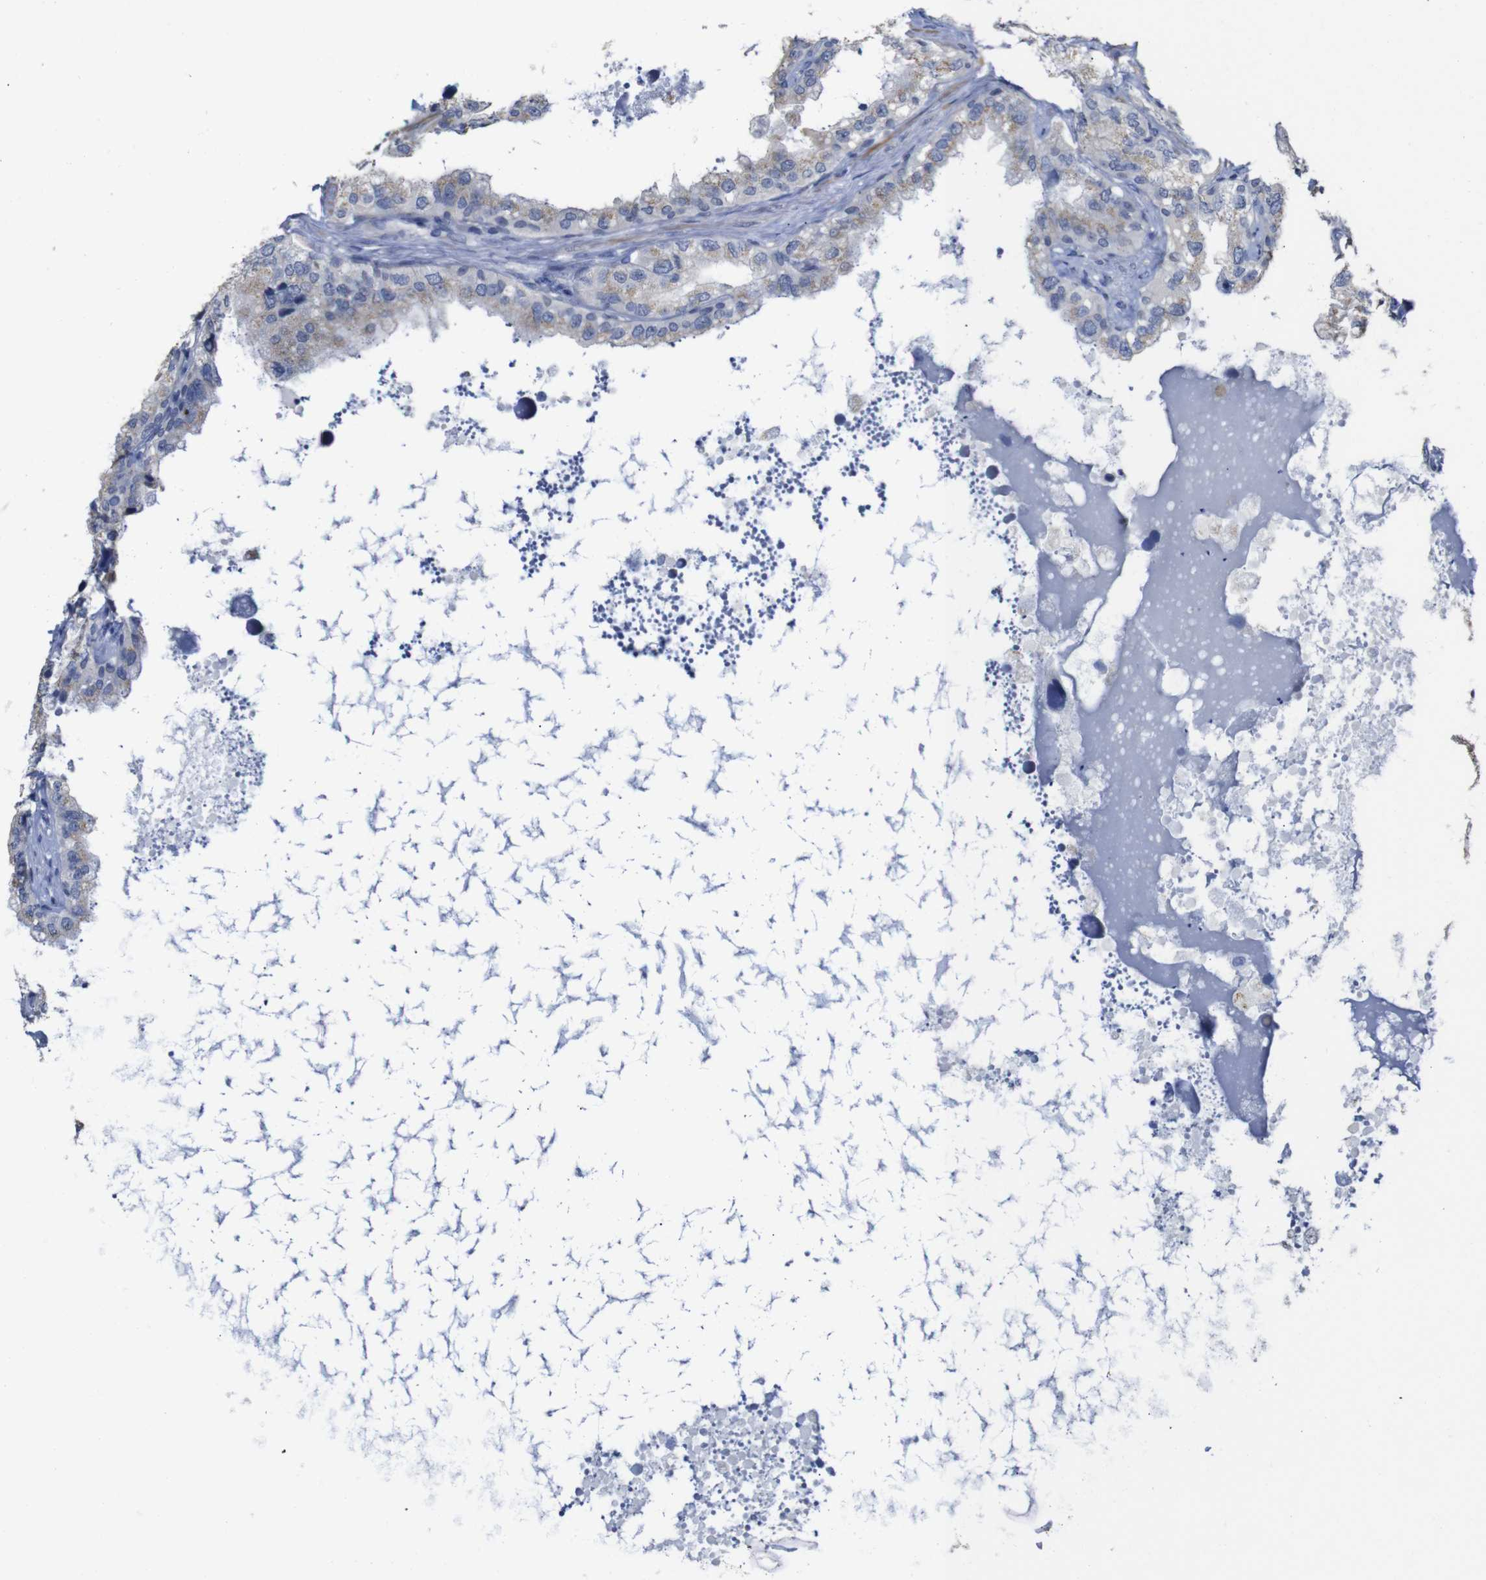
{"staining": {"intensity": "weak", "quantity": "25%-75%", "location": "cytoplasmic/membranous"}, "tissue": "seminal vesicle", "cell_type": "Glandular cells", "image_type": "normal", "snomed": [{"axis": "morphology", "description": "Normal tissue, NOS"}, {"axis": "topography", "description": "Seminal veicle"}], "caption": "Immunohistochemistry image of unremarkable seminal vesicle stained for a protein (brown), which exhibits low levels of weak cytoplasmic/membranous expression in approximately 25%-75% of glandular cells.", "gene": "TCEAL9", "patient": {"sex": "male", "age": 68}}